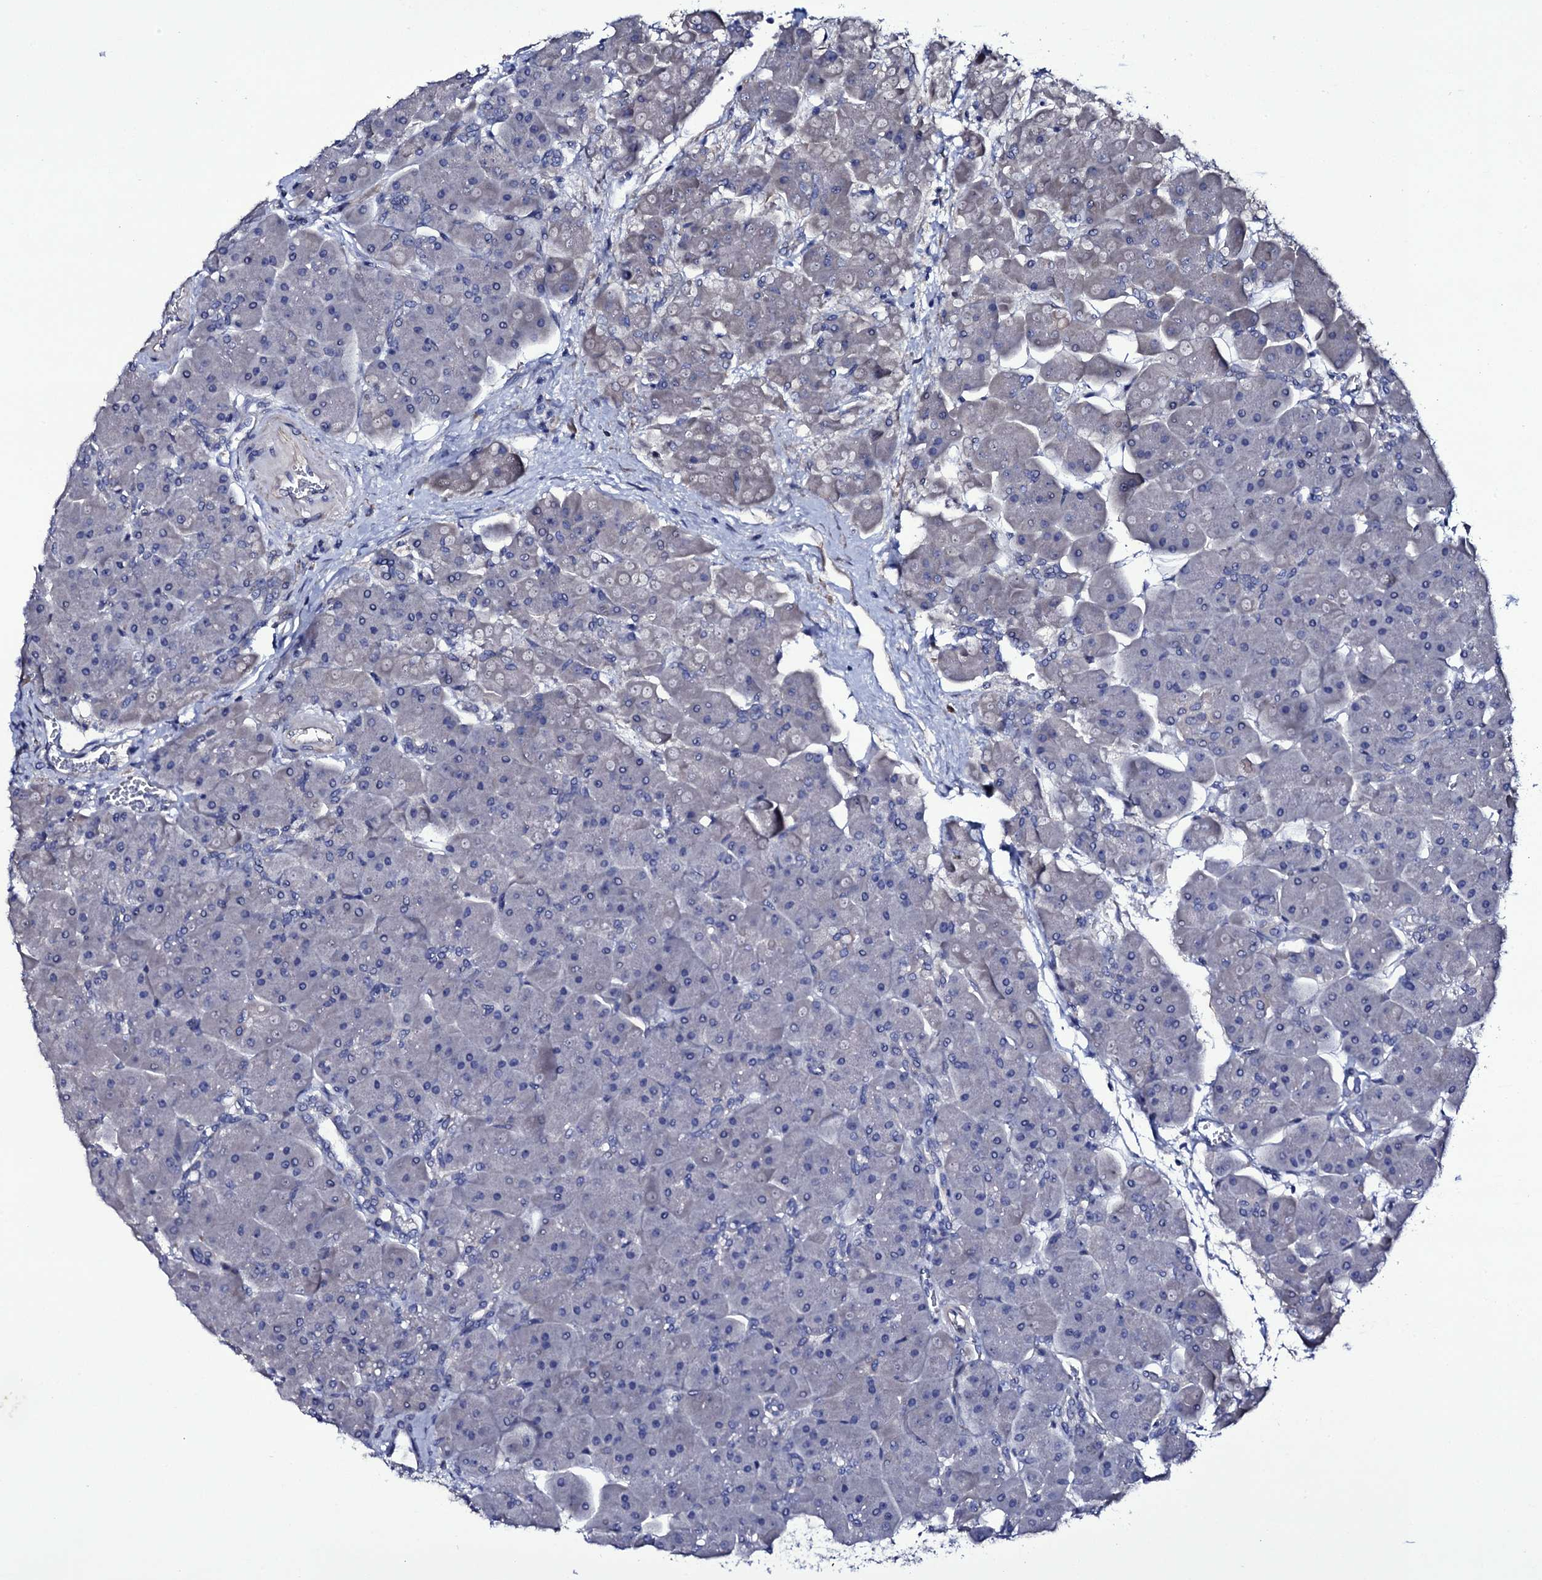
{"staining": {"intensity": "negative", "quantity": "none", "location": "none"}, "tissue": "pancreas", "cell_type": "Exocrine glandular cells", "image_type": "normal", "snomed": [{"axis": "morphology", "description": "Normal tissue, NOS"}, {"axis": "topography", "description": "Pancreas"}], "caption": "Benign pancreas was stained to show a protein in brown. There is no significant positivity in exocrine glandular cells.", "gene": "BCL2L14", "patient": {"sex": "male", "age": 66}}